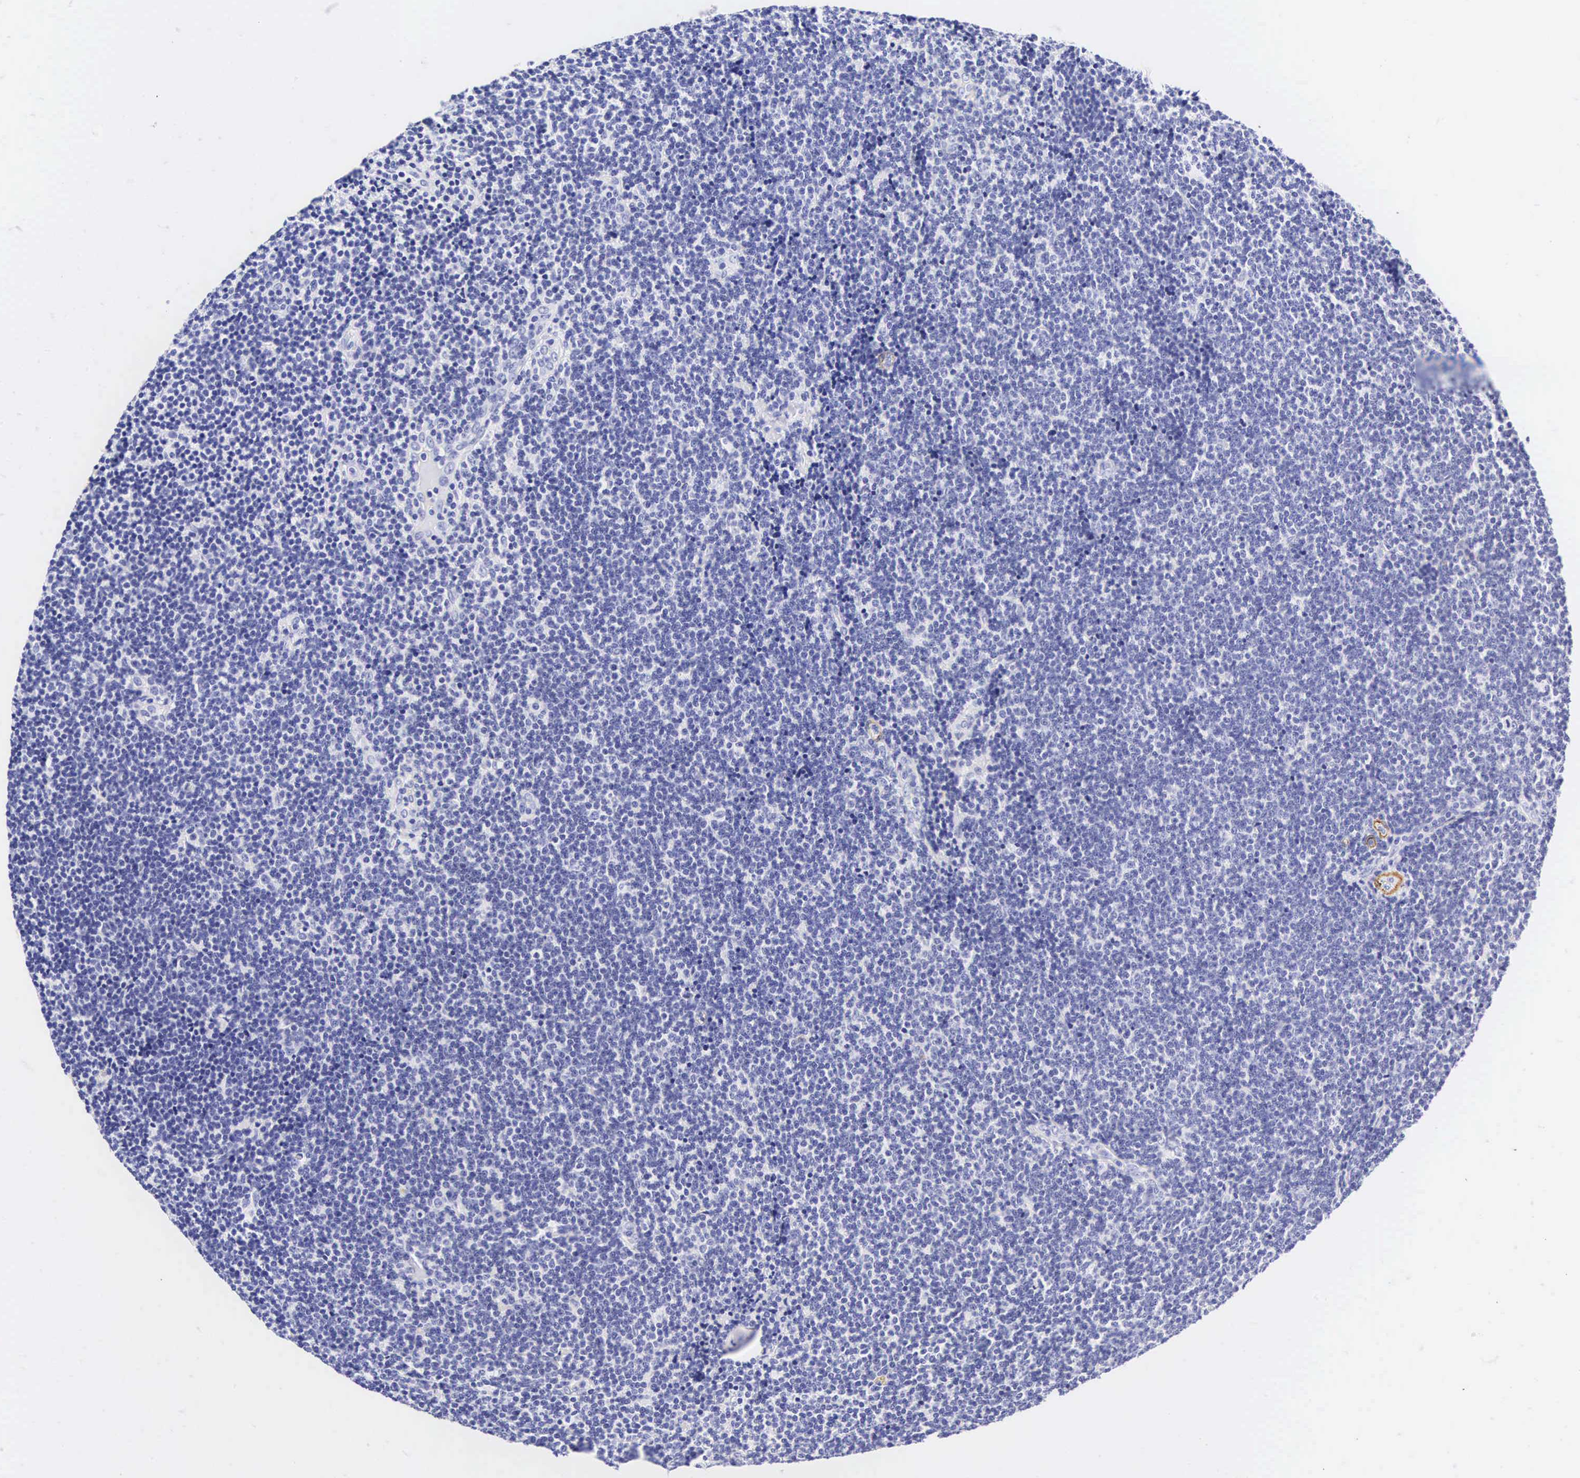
{"staining": {"intensity": "negative", "quantity": "none", "location": "none"}, "tissue": "lymphoma", "cell_type": "Tumor cells", "image_type": "cancer", "snomed": [{"axis": "morphology", "description": "Malignant lymphoma, non-Hodgkin's type, Low grade"}, {"axis": "topography", "description": "Lymph node"}], "caption": "An image of human lymphoma is negative for staining in tumor cells.", "gene": "CALD1", "patient": {"sex": "female", "age": 51}}